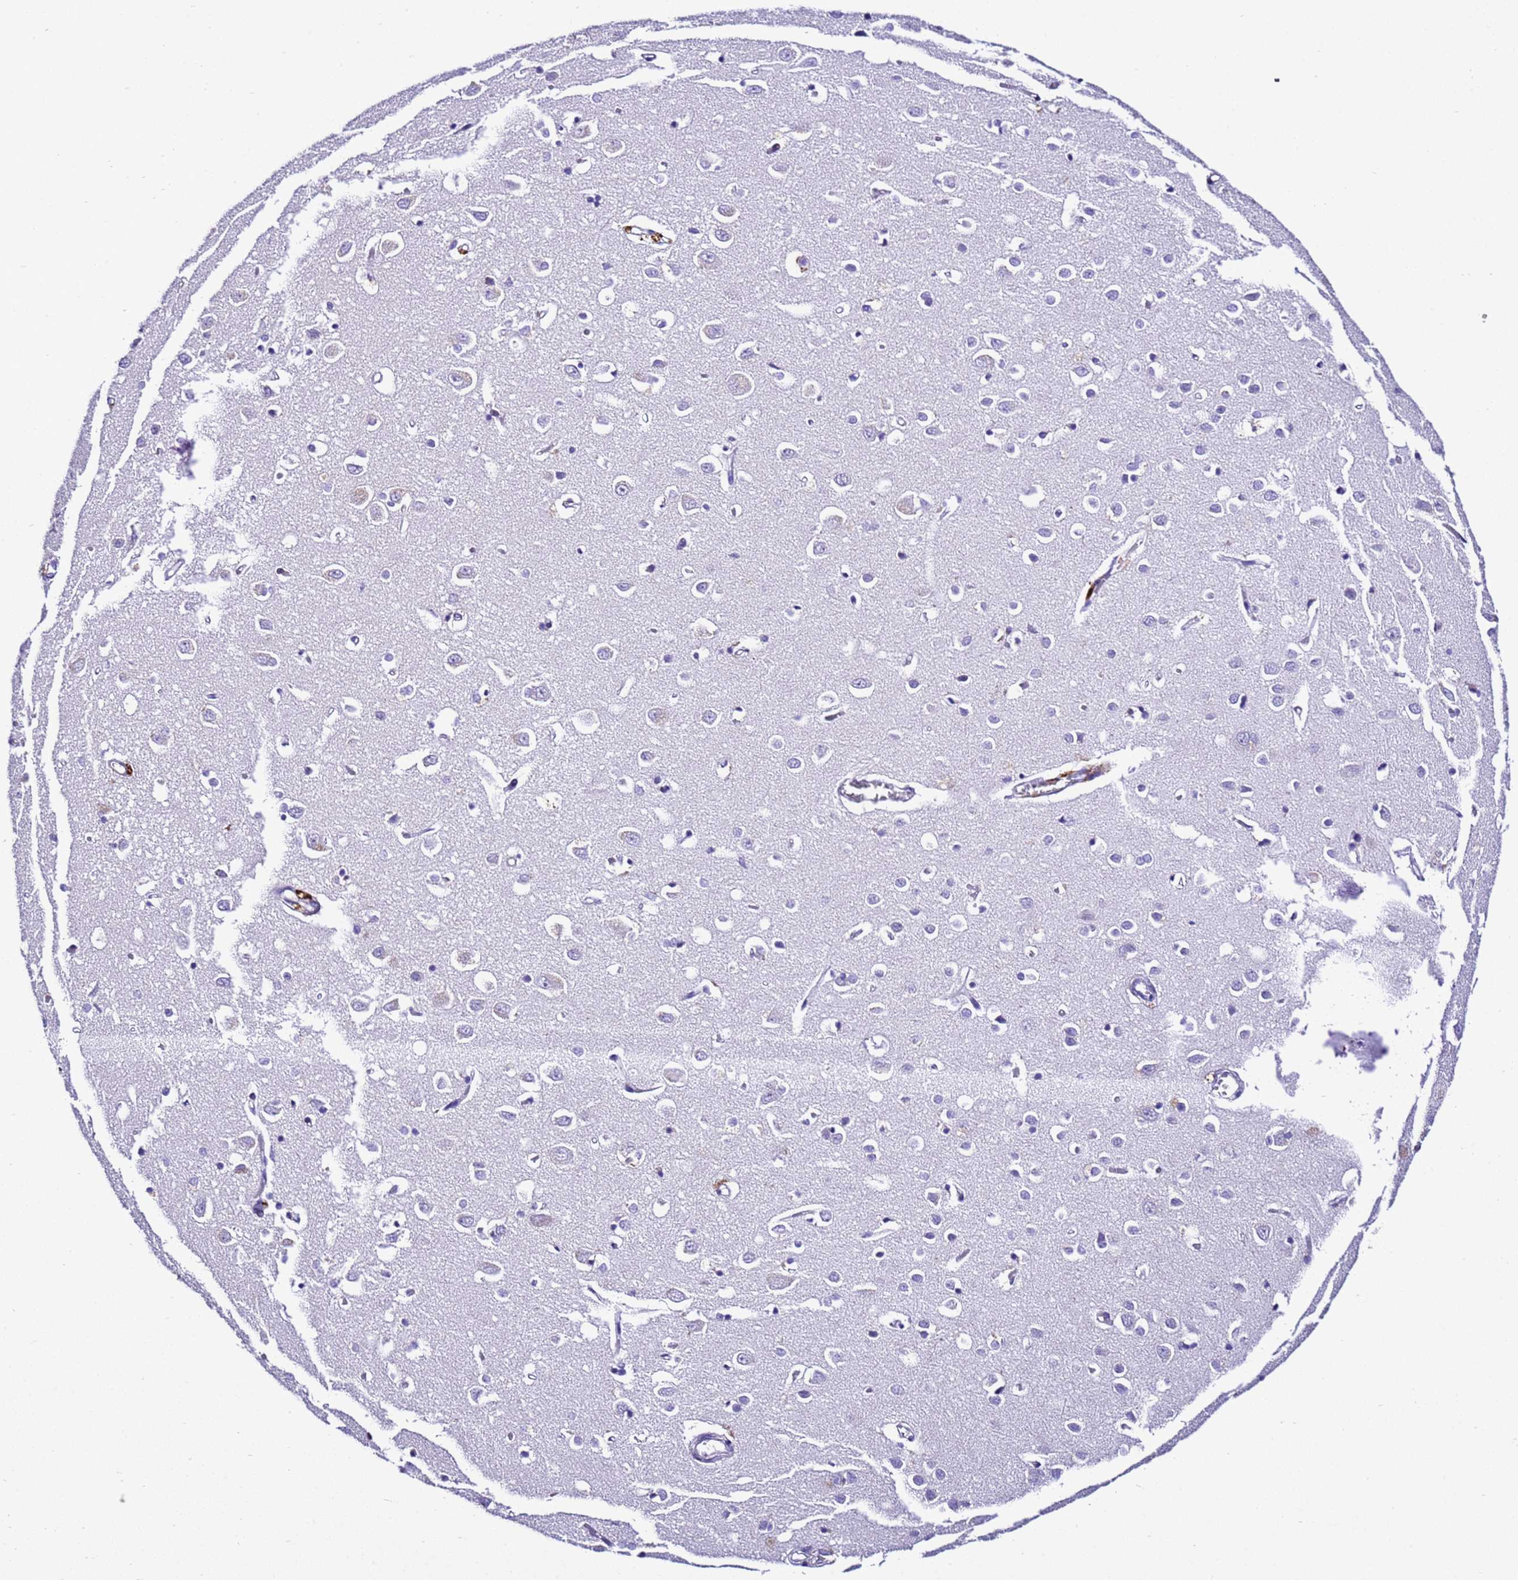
{"staining": {"intensity": "moderate", "quantity": "<25%", "location": "cytoplasmic/membranous"}, "tissue": "cerebral cortex", "cell_type": "Endothelial cells", "image_type": "normal", "snomed": [{"axis": "morphology", "description": "Normal tissue, NOS"}, {"axis": "topography", "description": "Cerebral cortex"}], "caption": "An IHC photomicrograph of normal tissue is shown. Protein staining in brown highlights moderate cytoplasmic/membranous positivity in cerebral cortex within endothelial cells. (DAB (3,3'-diaminobenzidine) IHC, brown staining for protein, blue staining for nuclei).", "gene": "ZNF417", "patient": {"sex": "female", "age": 64}}